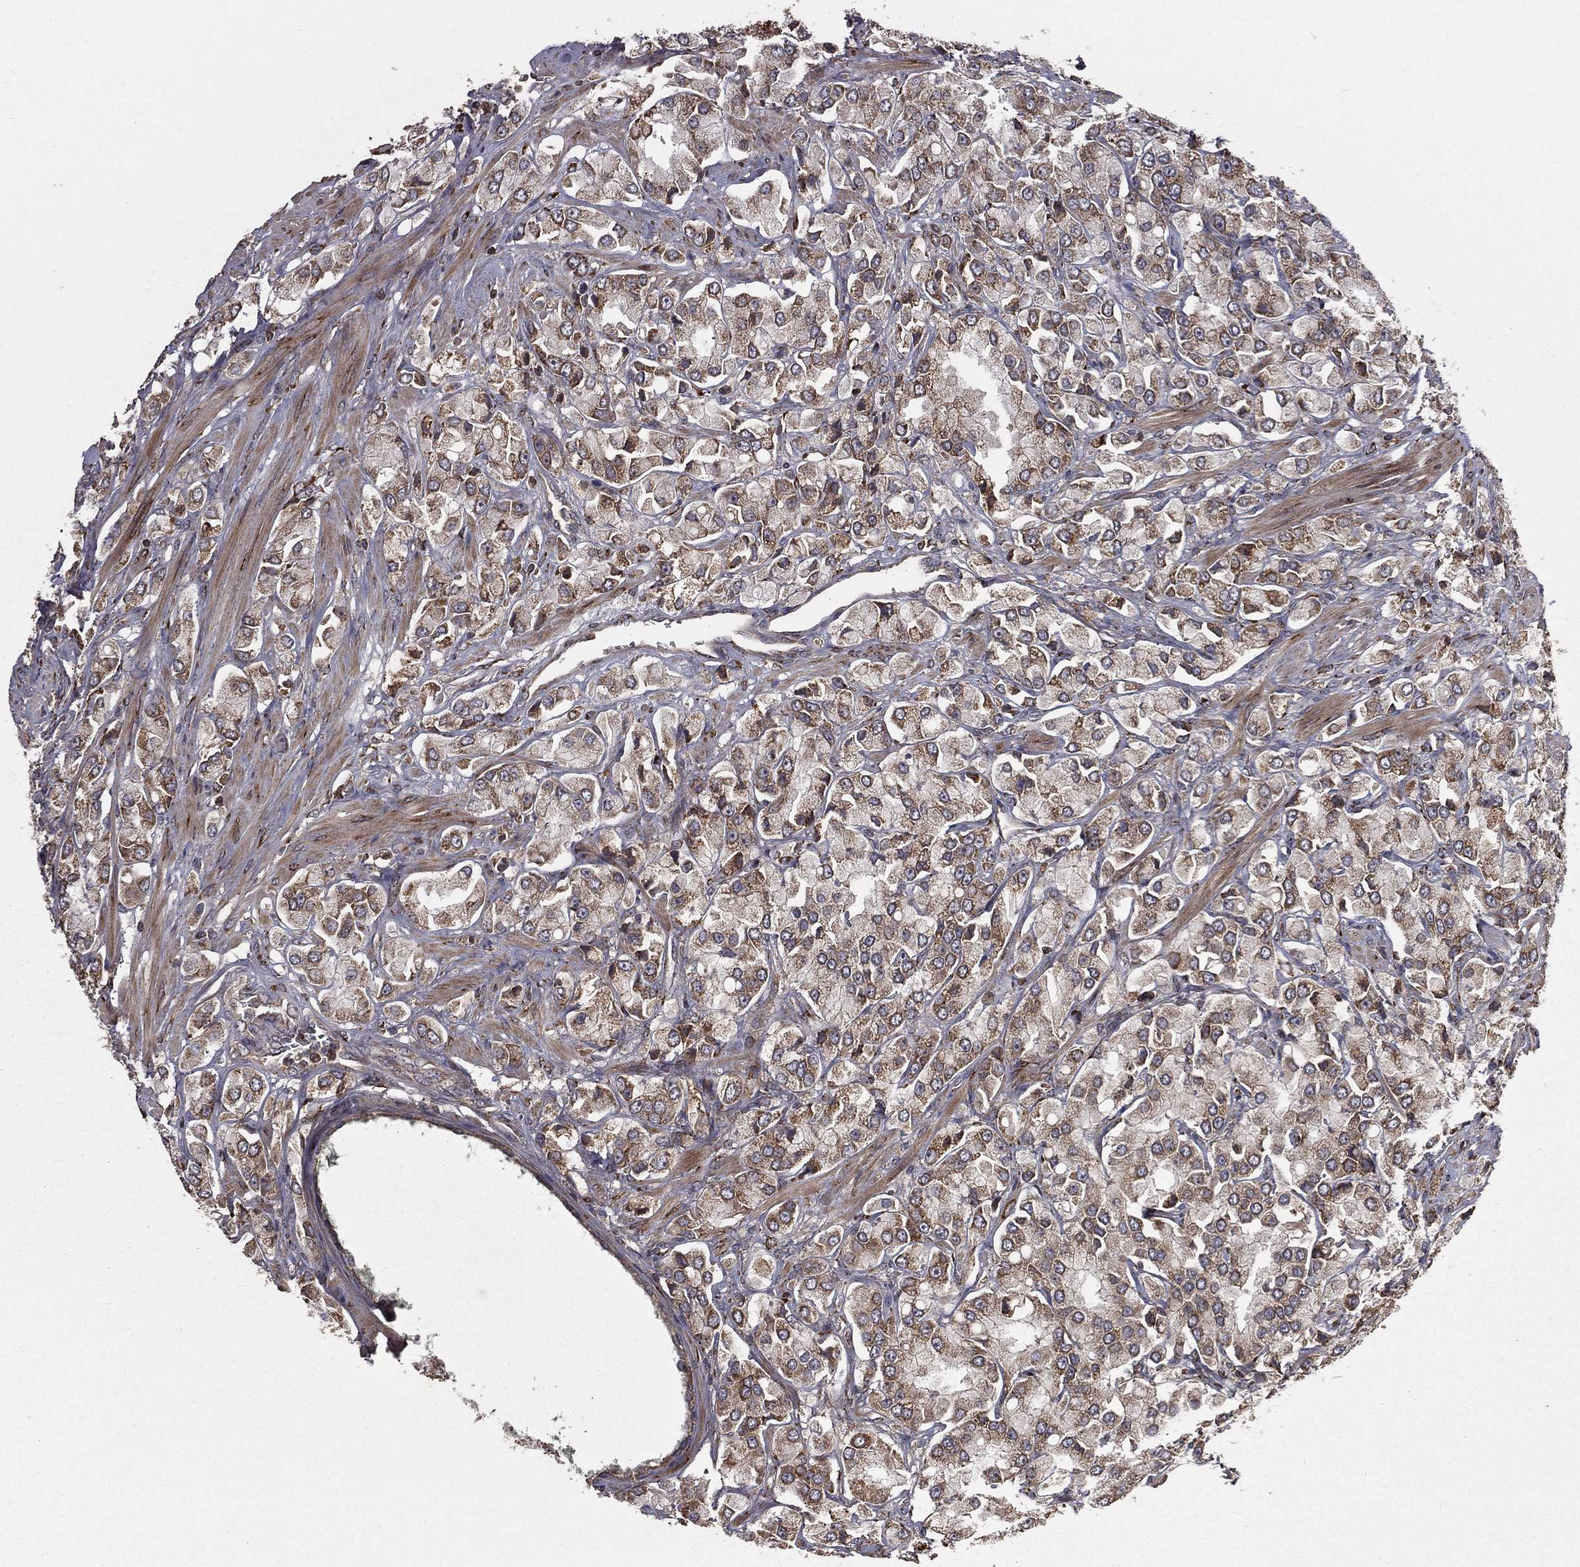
{"staining": {"intensity": "moderate", "quantity": ">75%", "location": "cytoplasmic/membranous"}, "tissue": "prostate cancer", "cell_type": "Tumor cells", "image_type": "cancer", "snomed": [{"axis": "morphology", "description": "Adenocarcinoma, NOS"}, {"axis": "topography", "description": "Prostate and seminal vesicle, NOS"}, {"axis": "topography", "description": "Prostate"}], "caption": "Adenocarcinoma (prostate) tissue displays moderate cytoplasmic/membranous positivity in approximately >75% of tumor cells Ihc stains the protein of interest in brown and the nuclei are stained blue.", "gene": "OLFML1", "patient": {"sex": "male", "age": 64}}